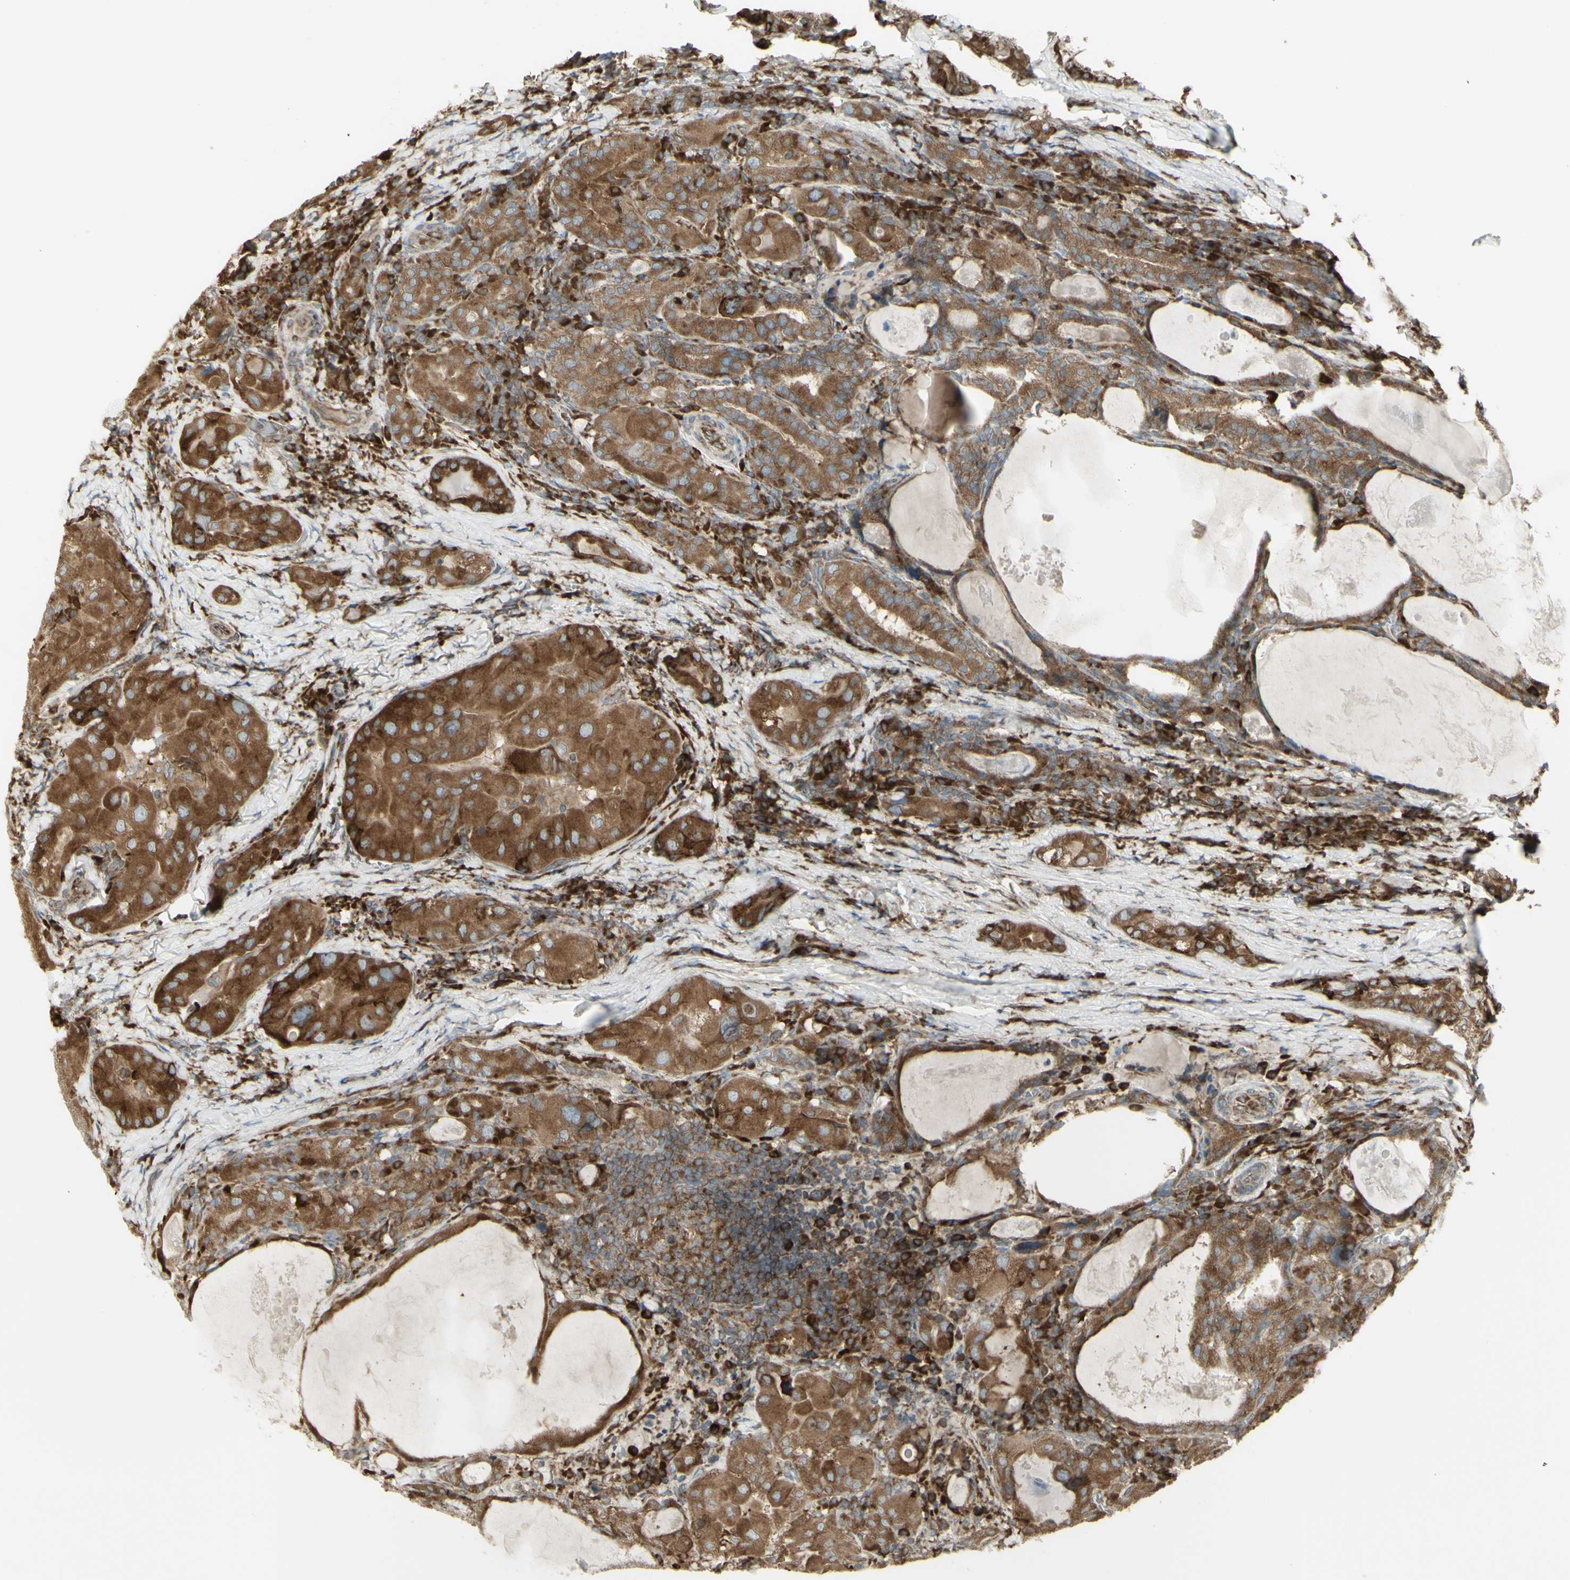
{"staining": {"intensity": "moderate", "quantity": ">75%", "location": "cytoplasmic/membranous"}, "tissue": "thyroid cancer", "cell_type": "Tumor cells", "image_type": "cancer", "snomed": [{"axis": "morphology", "description": "Papillary adenocarcinoma, NOS"}, {"axis": "topography", "description": "Thyroid gland"}], "caption": "A high-resolution image shows immunohistochemistry (IHC) staining of papillary adenocarcinoma (thyroid), which exhibits moderate cytoplasmic/membranous expression in approximately >75% of tumor cells.", "gene": "FKBP3", "patient": {"sex": "female", "age": 42}}